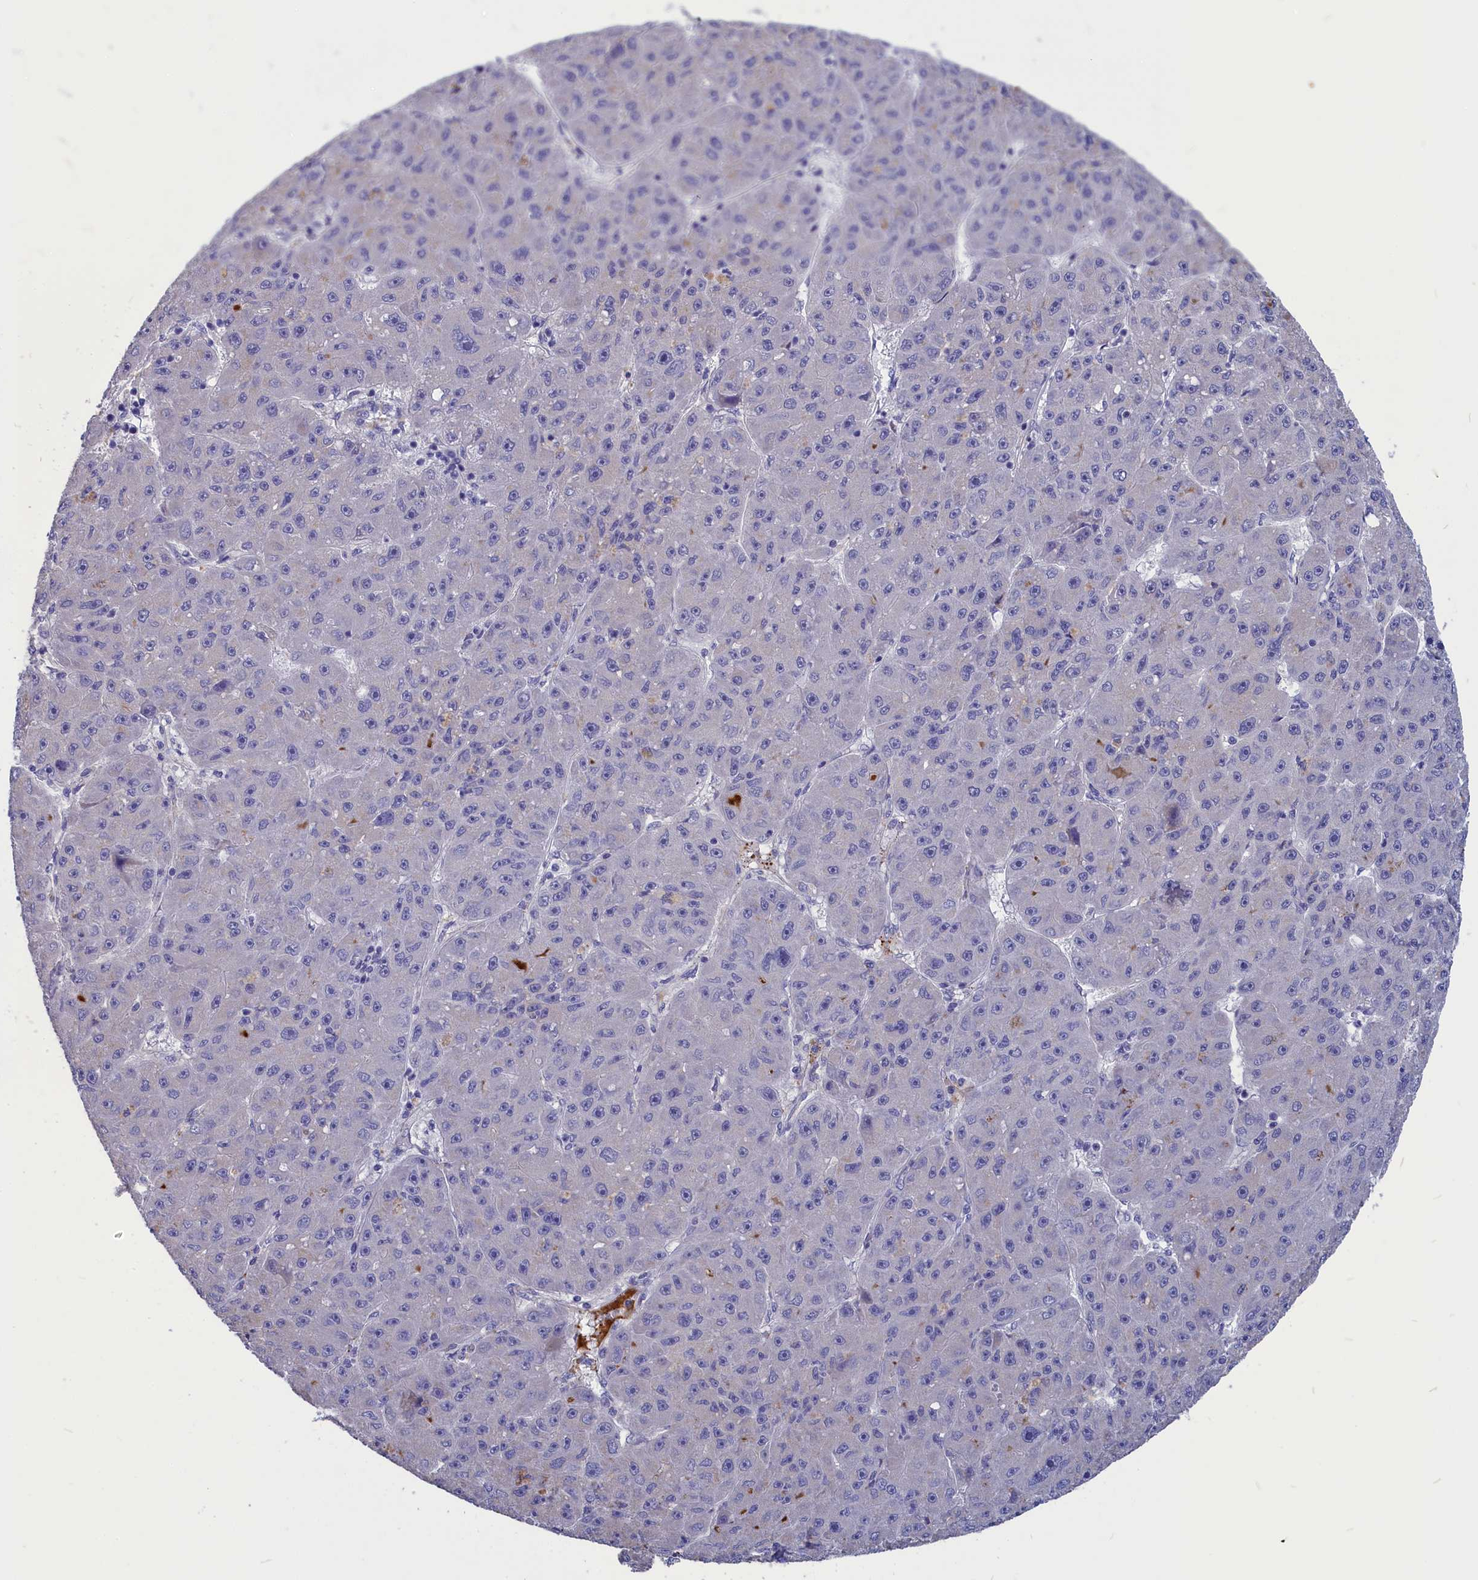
{"staining": {"intensity": "negative", "quantity": "none", "location": "none"}, "tissue": "liver cancer", "cell_type": "Tumor cells", "image_type": "cancer", "snomed": [{"axis": "morphology", "description": "Carcinoma, Hepatocellular, NOS"}, {"axis": "topography", "description": "Liver"}], "caption": "Protein analysis of hepatocellular carcinoma (liver) reveals no significant positivity in tumor cells.", "gene": "TUBGCP4", "patient": {"sex": "male", "age": 67}}